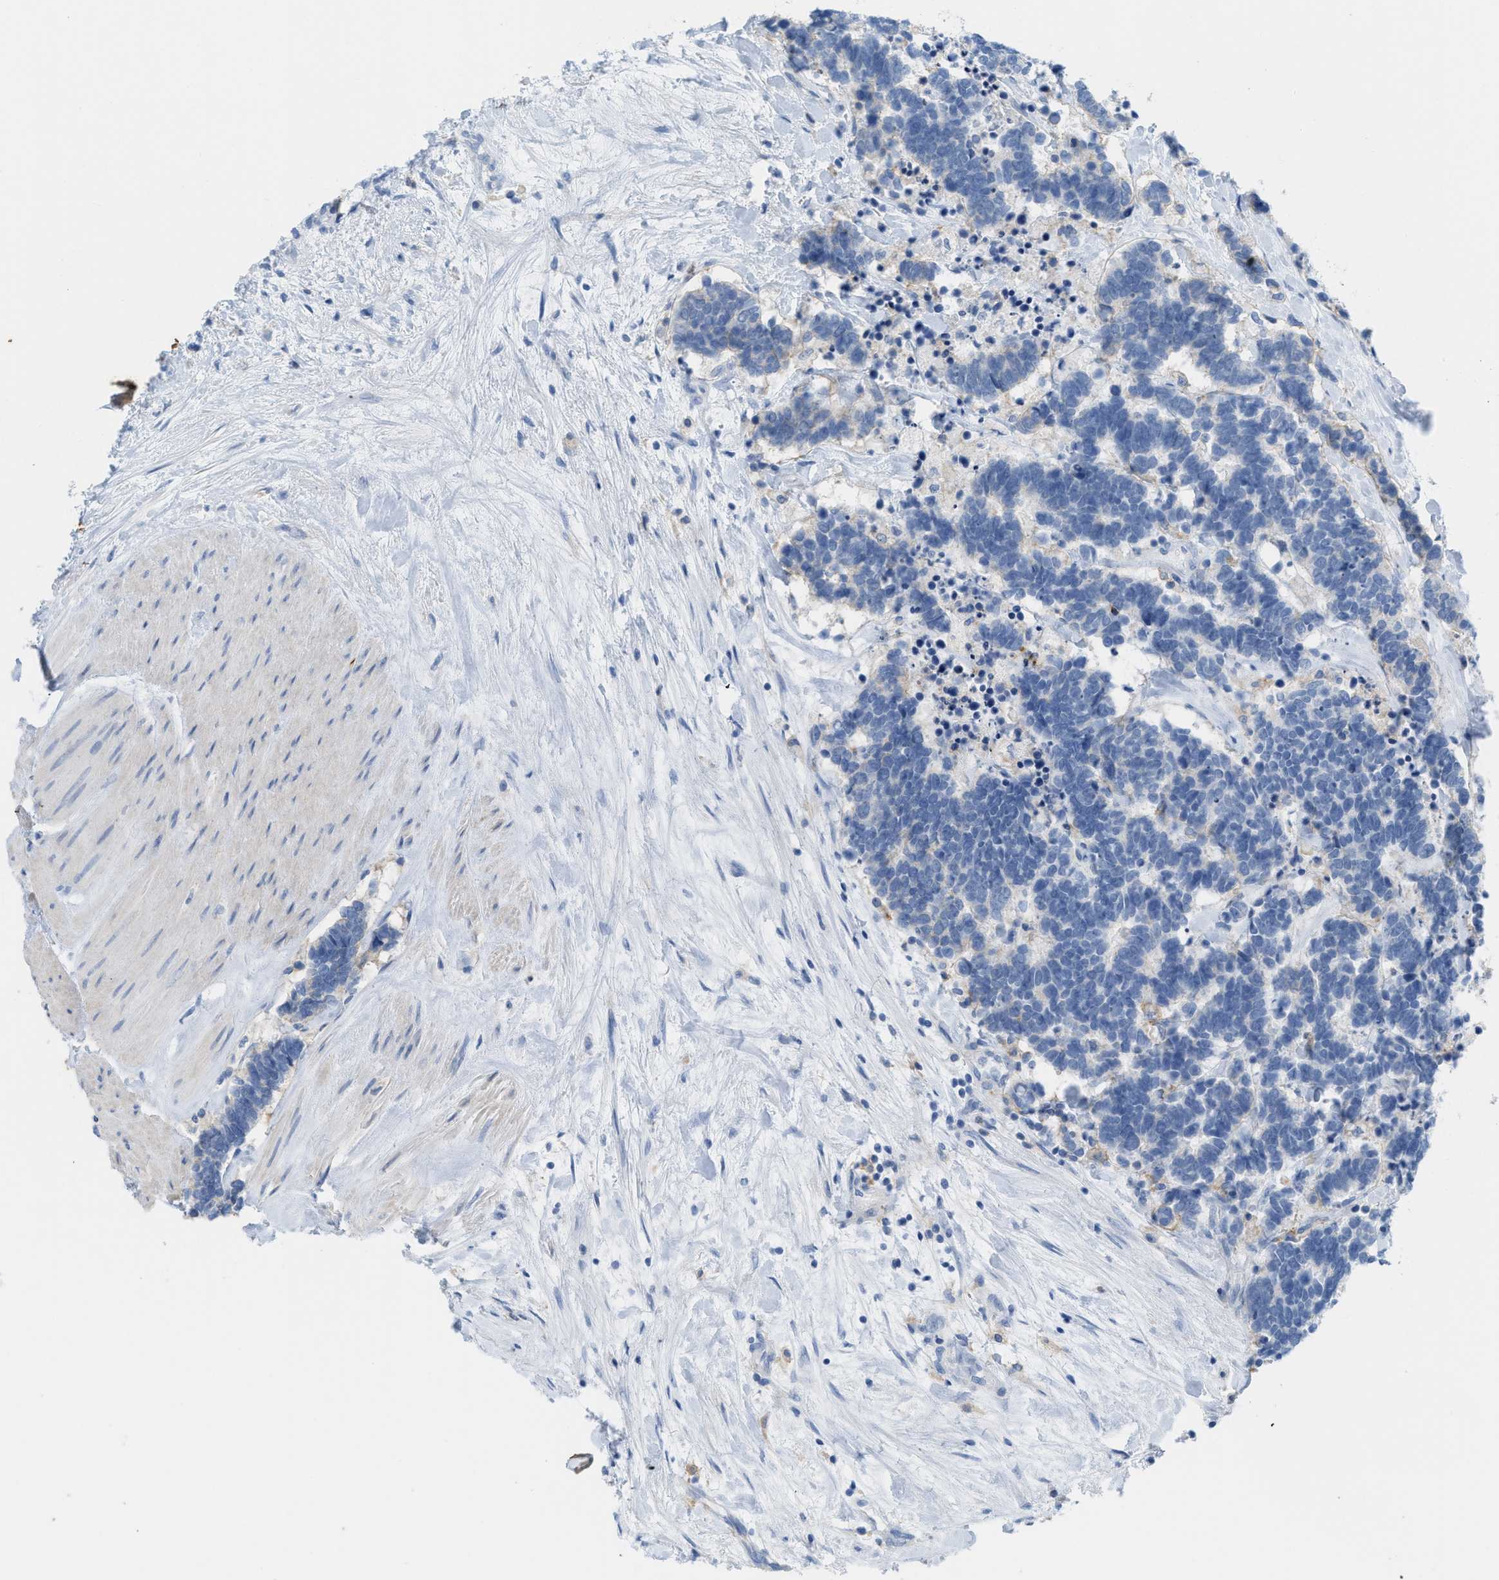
{"staining": {"intensity": "negative", "quantity": "none", "location": "none"}, "tissue": "carcinoid", "cell_type": "Tumor cells", "image_type": "cancer", "snomed": [{"axis": "morphology", "description": "Carcinoma, NOS"}, {"axis": "morphology", "description": "Carcinoid, malignant, NOS"}, {"axis": "topography", "description": "Urinary bladder"}], "caption": "An IHC image of carcinoid is shown. There is no staining in tumor cells of carcinoid.", "gene": "SLC3A2", "patient": {"sex": "male", "age": 57}}